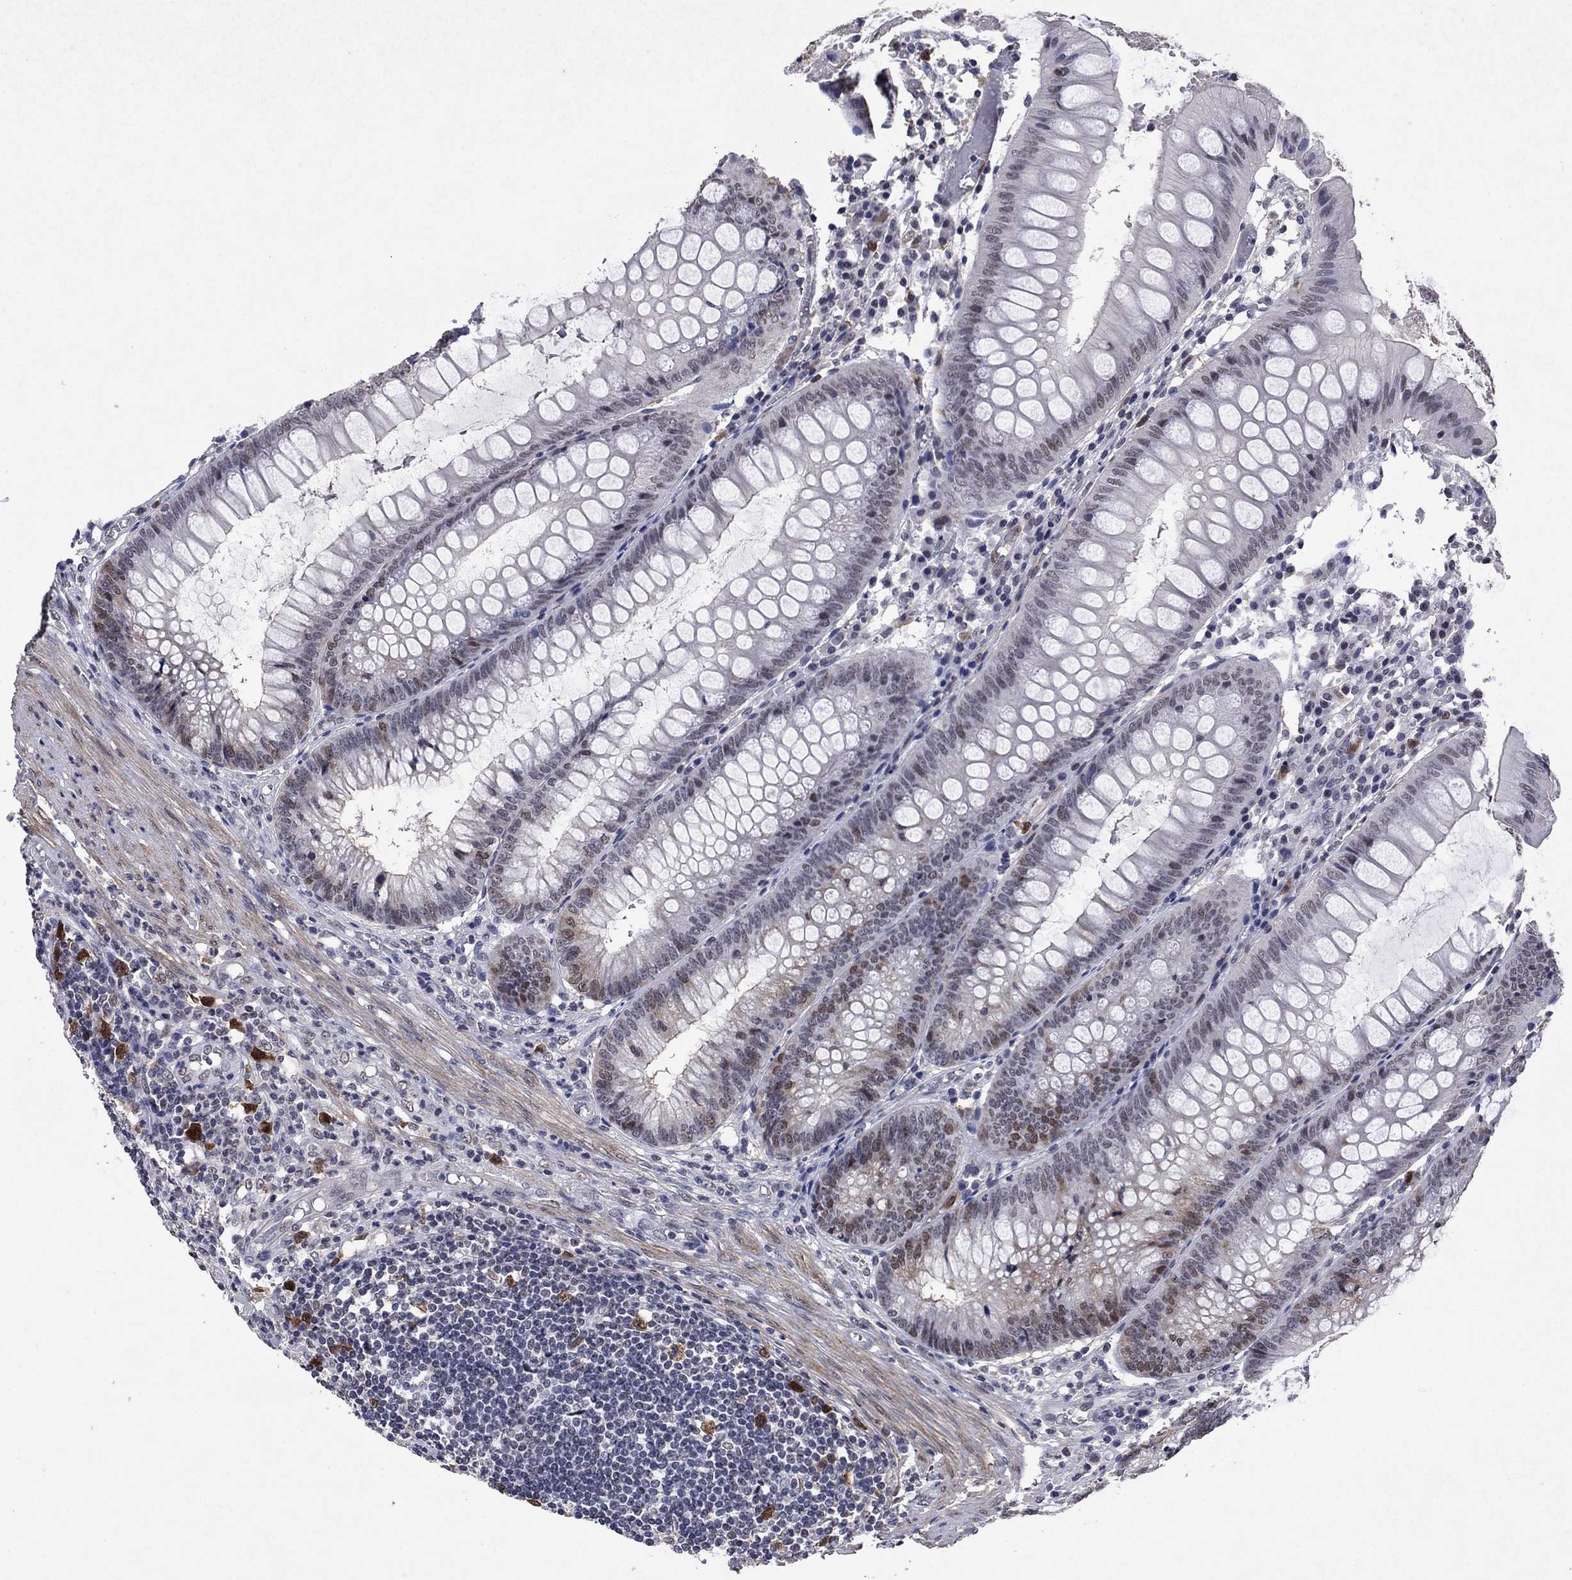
{"staining": {"intensity": "moderate", "quantity": "<25%", "location": "nuclear"}, "tissue": "appendix", "cell_type": "Glandular cells", "image_type": "normal", "snomed": [{"axis": "morphology", "description": "Normal tissue, NOS"}, {"axis": "morphology", "description": "Inflammation, NOS"}, {"axis": "topography", "description": "Appendix"}], "caption": "The image reveals immunohistochemical staining of unremarkable appendix. There is moderate nuclear staining is seen in about <25% of glandular cells. The protein is shown in brown color, while the nuclei are stained blue.", "gene": "TYMS", "patient": {"sex": "male", "age": 16}}